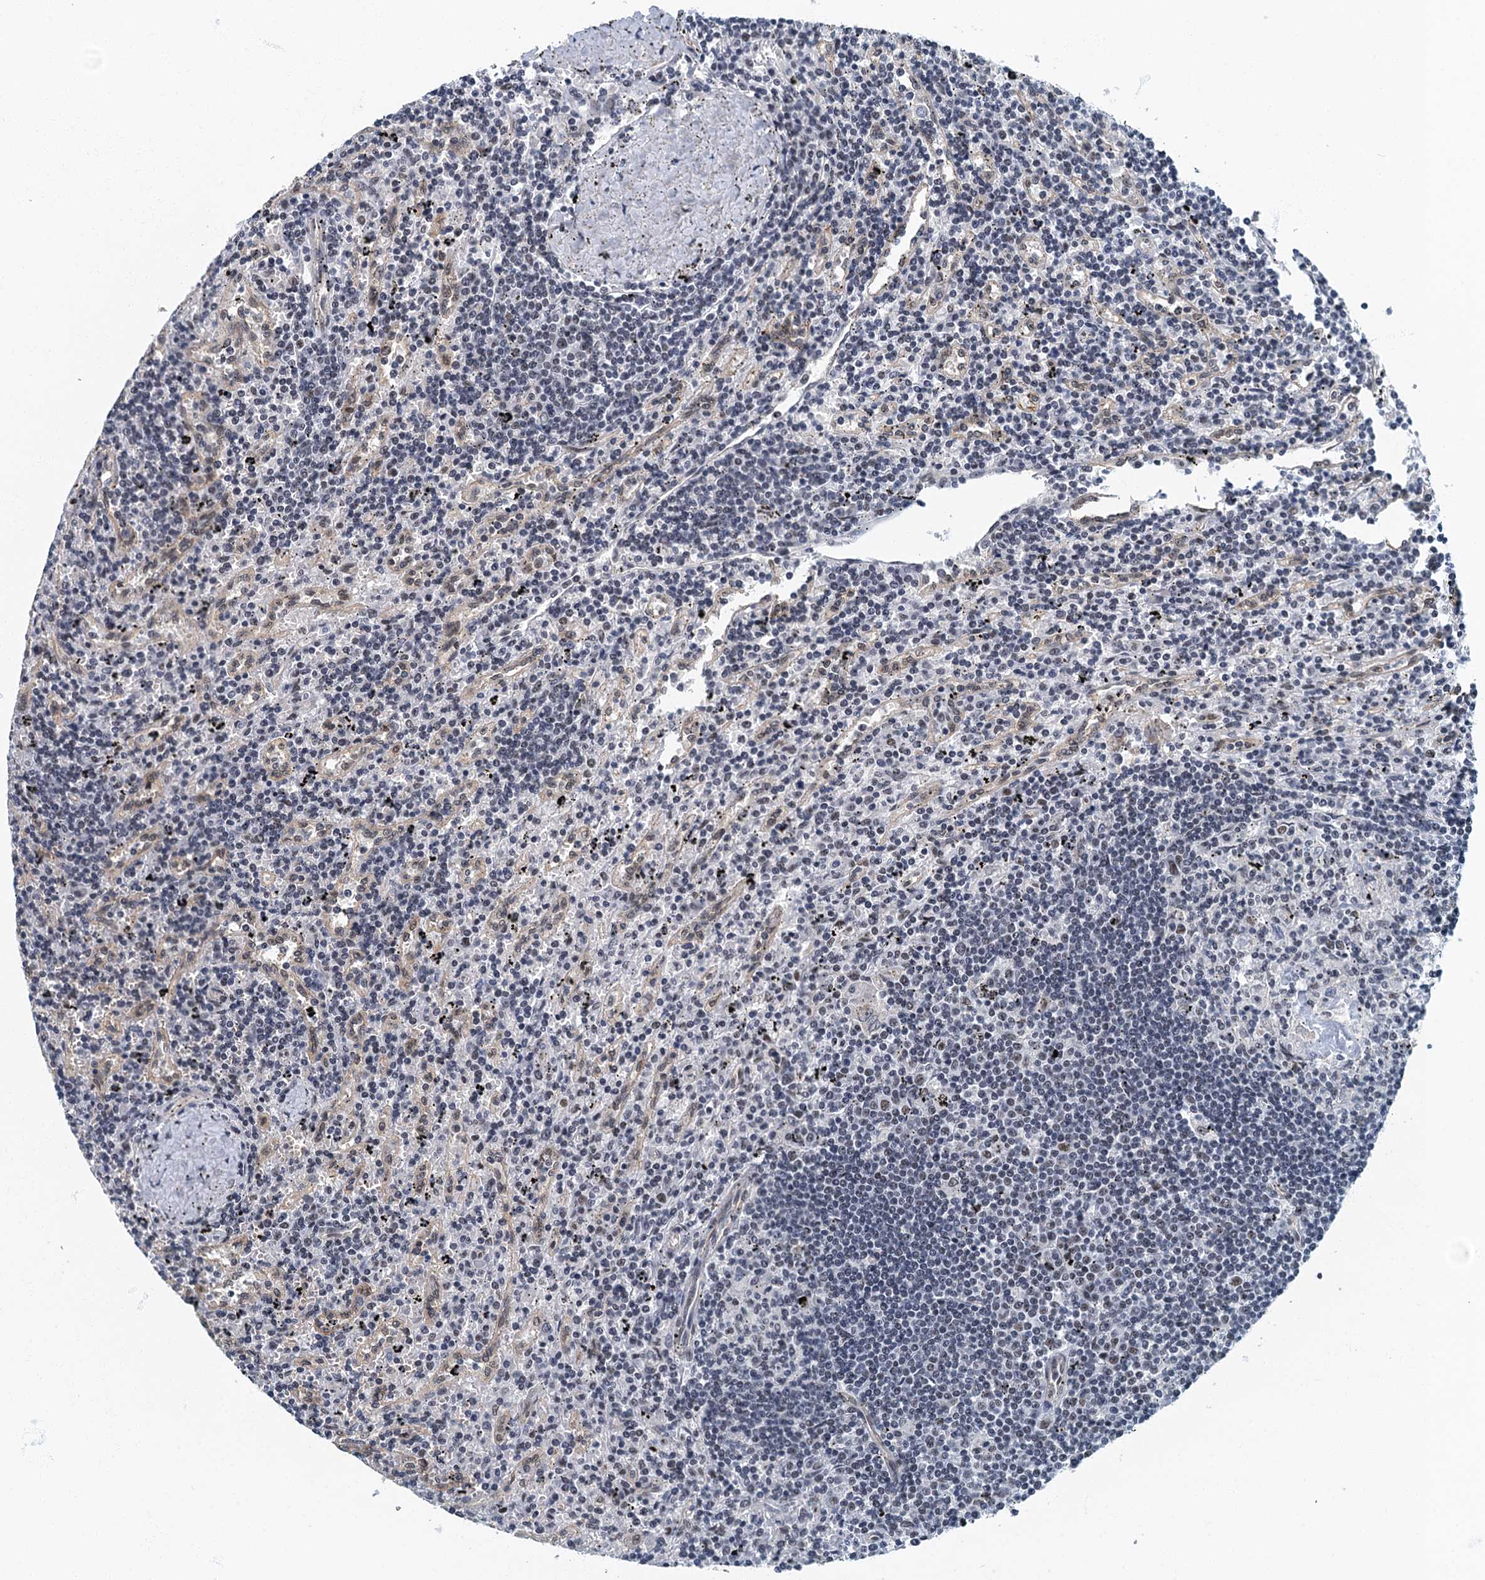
{"staining": {"intensity": "negative", "quantity": "none", "location": "none"}, "tissue": "lymphoma", "cell_type": "Tumor cells", "image_type": "cancer", "snomed": [{"axis": "morphology", "description": "Malignant lymphoma, non-Hodgkin's type, Low grade"}, {"axis": "topography", "description": "Spleen"}], "caption": "A micrograph of human low-grade malignant lymphoma, non-Hodgkin's type is negative for staining in tumor cells. (Stains: DAB (3,3'-diaminobenzidine) immunohistochemistry with hematoxylin counter stain, Microscopy: brightfield microscopy at high magnification).", "gene": "GADL1", "patient": {"sex": "male", "age": 76}}